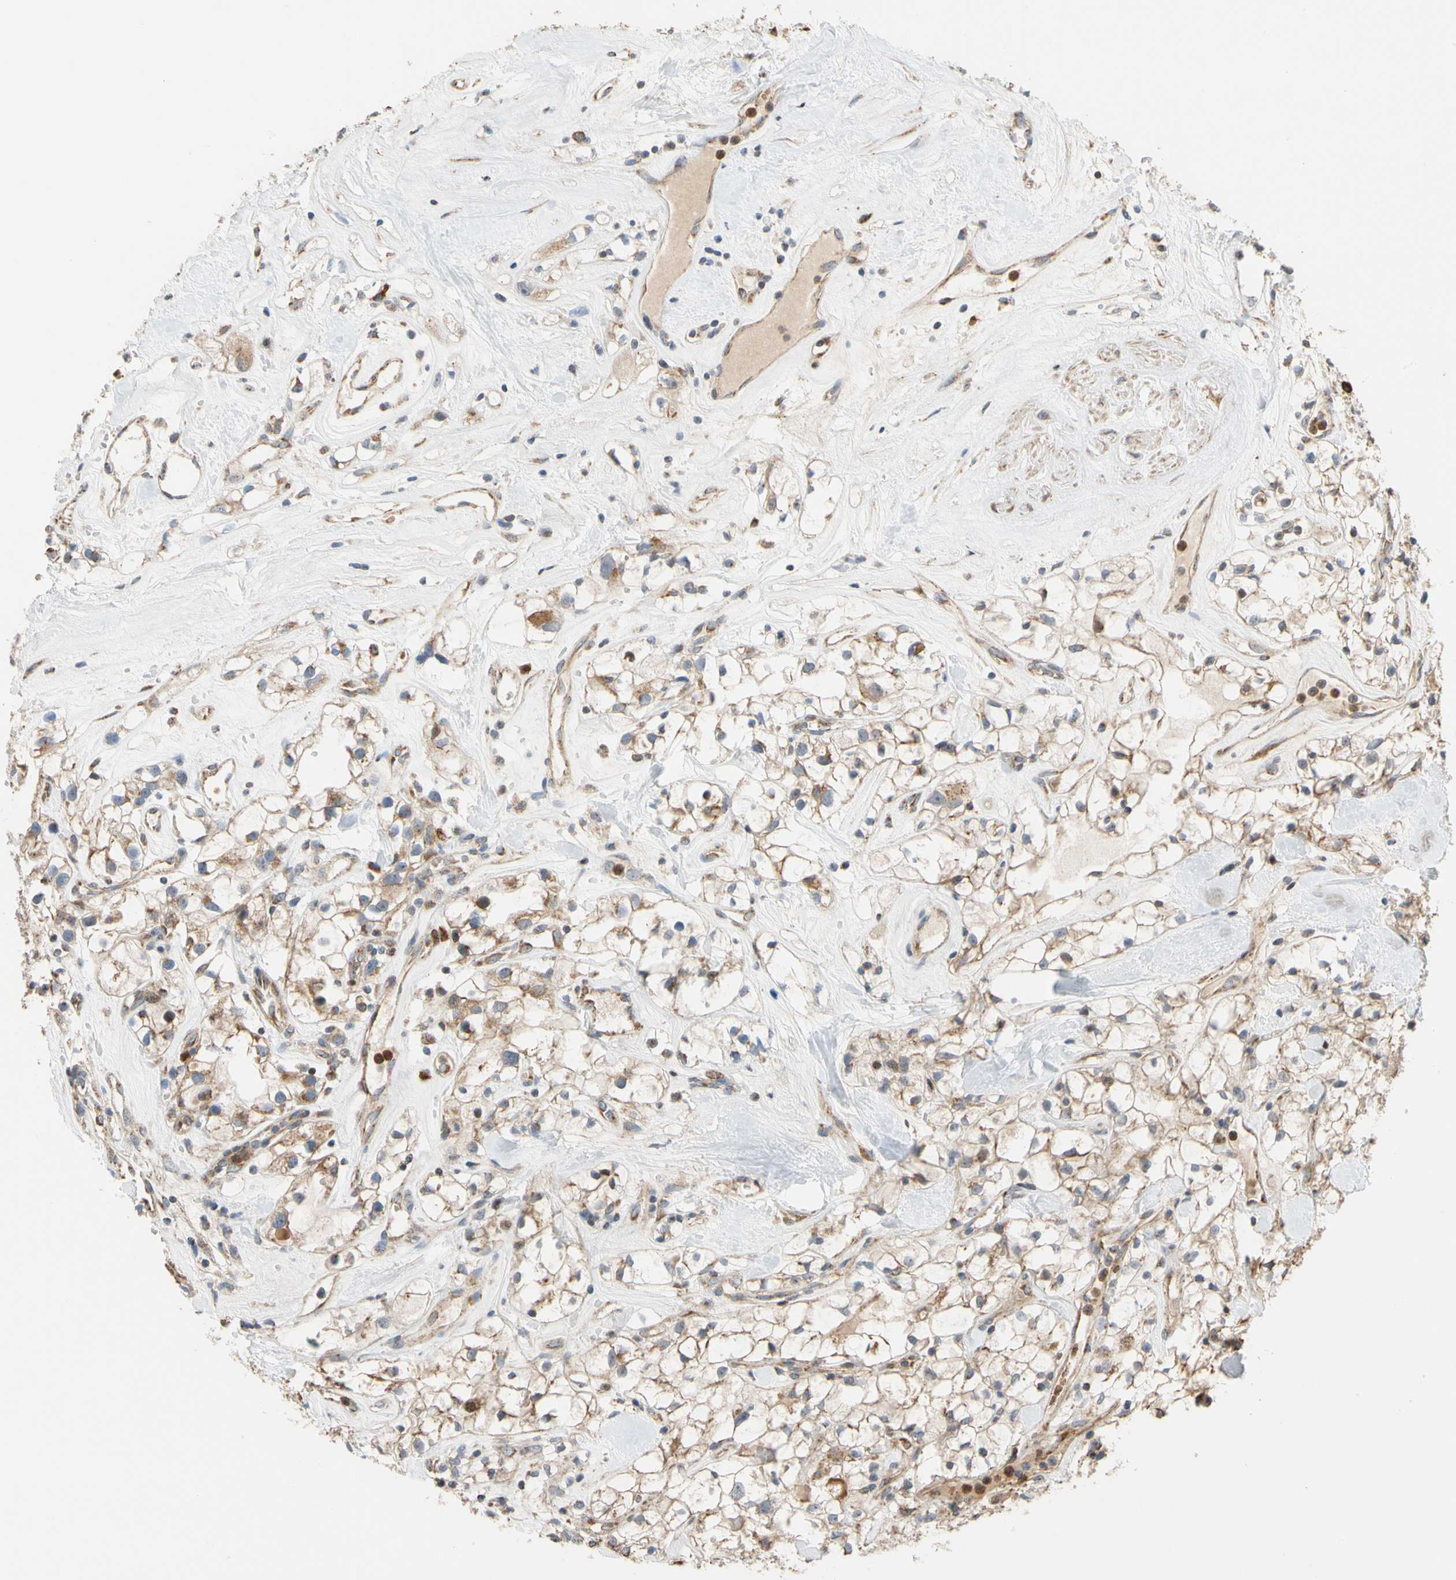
{"staining": {"intensity": "weak", "quantity": "25%-75%", "location": "cytoplasmic/membranous"}, "tissue": "renal cancer", "cell_type": "Tumor cells", "image_type": "cancer", "snomed": [{"axis": "morphology", "description": "Adenocarcinoma, NOS"}, {"axis": "topography", "description": "Kidney"}], "caption": "Protein expression analysis of renal cancer displays weak cytoplasmic/membranous staining in about 25%-75% of tumor cells.", "gene": "IP6K2", "patient": {"sex": "female", "age": 60}}